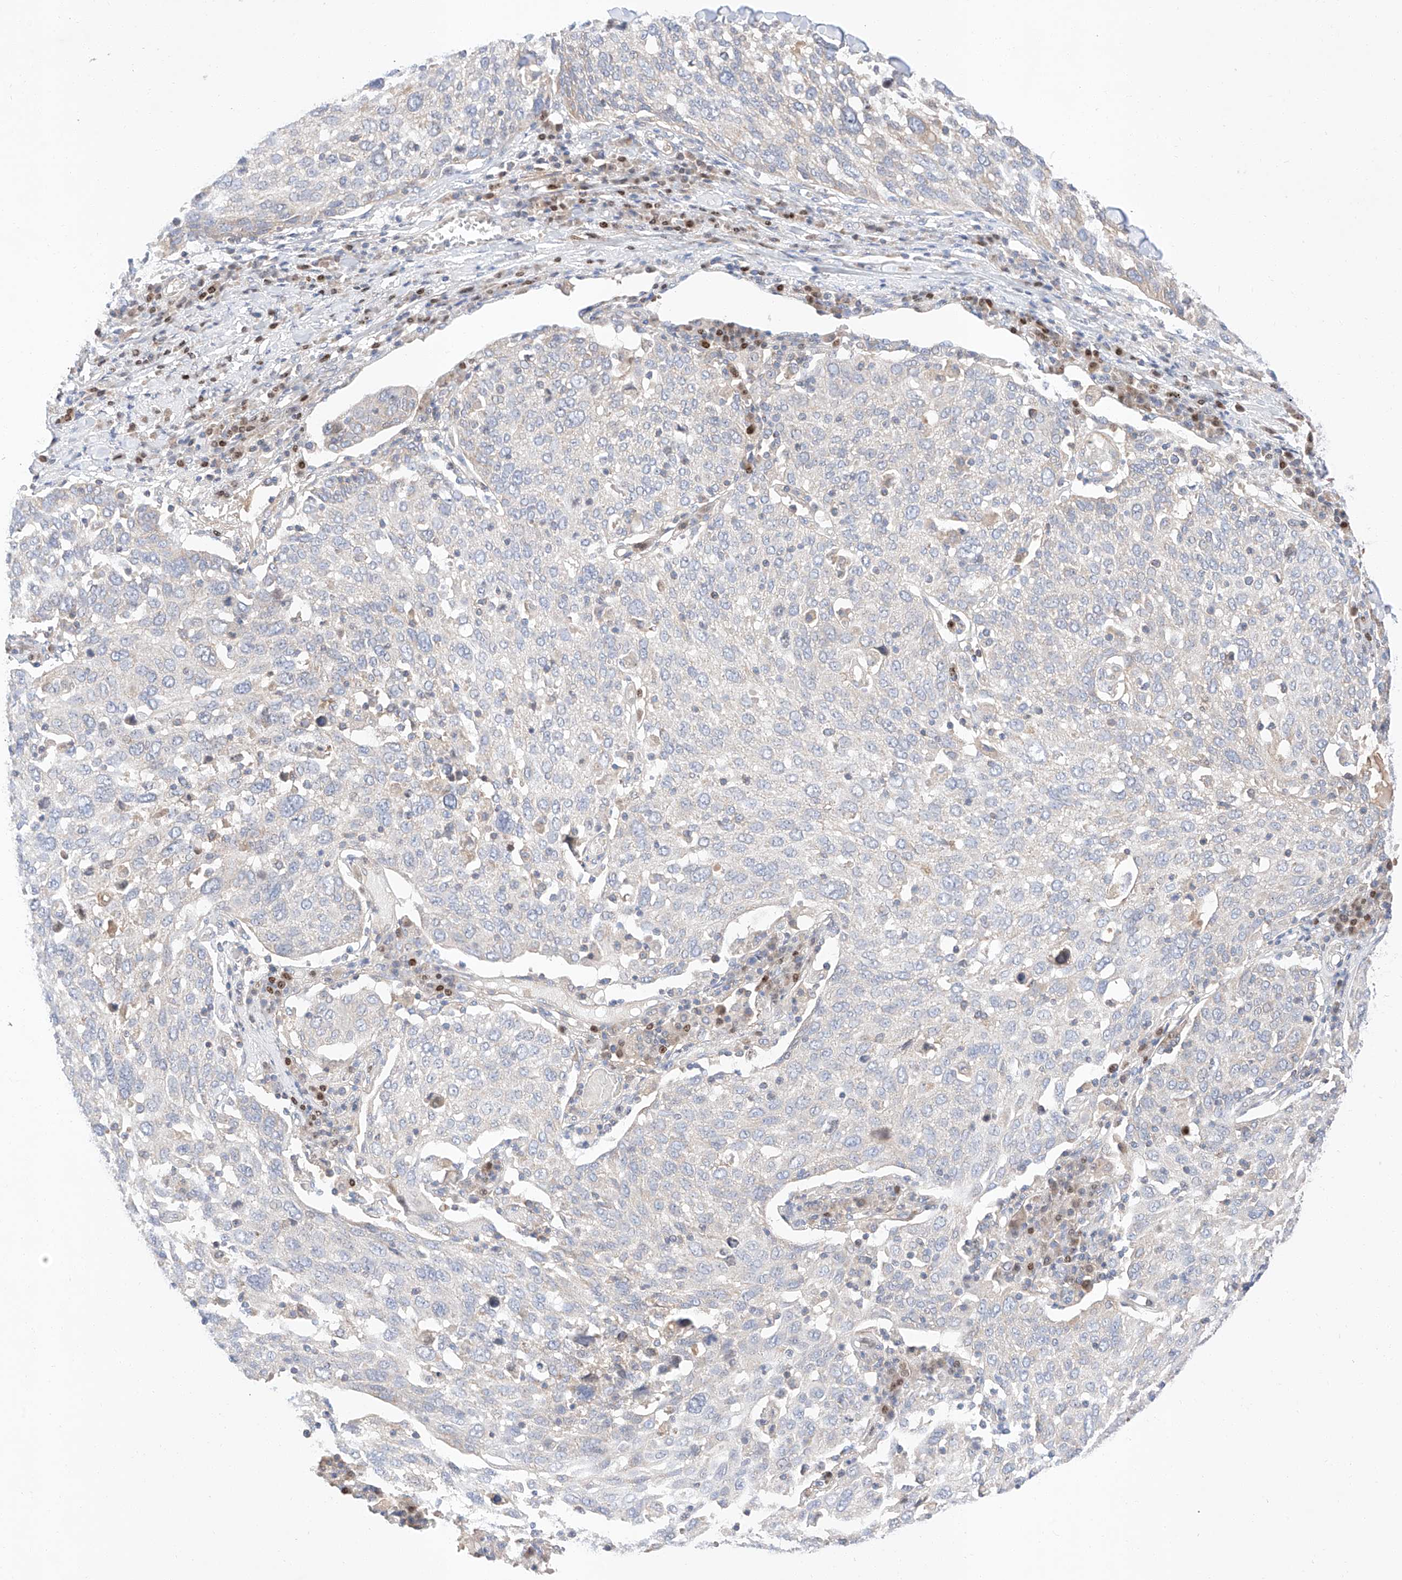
{"staining": {"intensity": "negative", "quantity": "none", "location": "none"}, "tissue": "lung cancer", "cell_type": "Tumor cells", "image_type": "cancer", "snomed": [{"axis": "morphology", "description": "Squamous cell carcinoma, NOS"}, {"axis": "topography", "description": "Lung"}], "caption": "Tumor cells show no significant expression in lung cancer.", "gene": "C6orf118", "patient": {"sex": "male", "age": 65}}